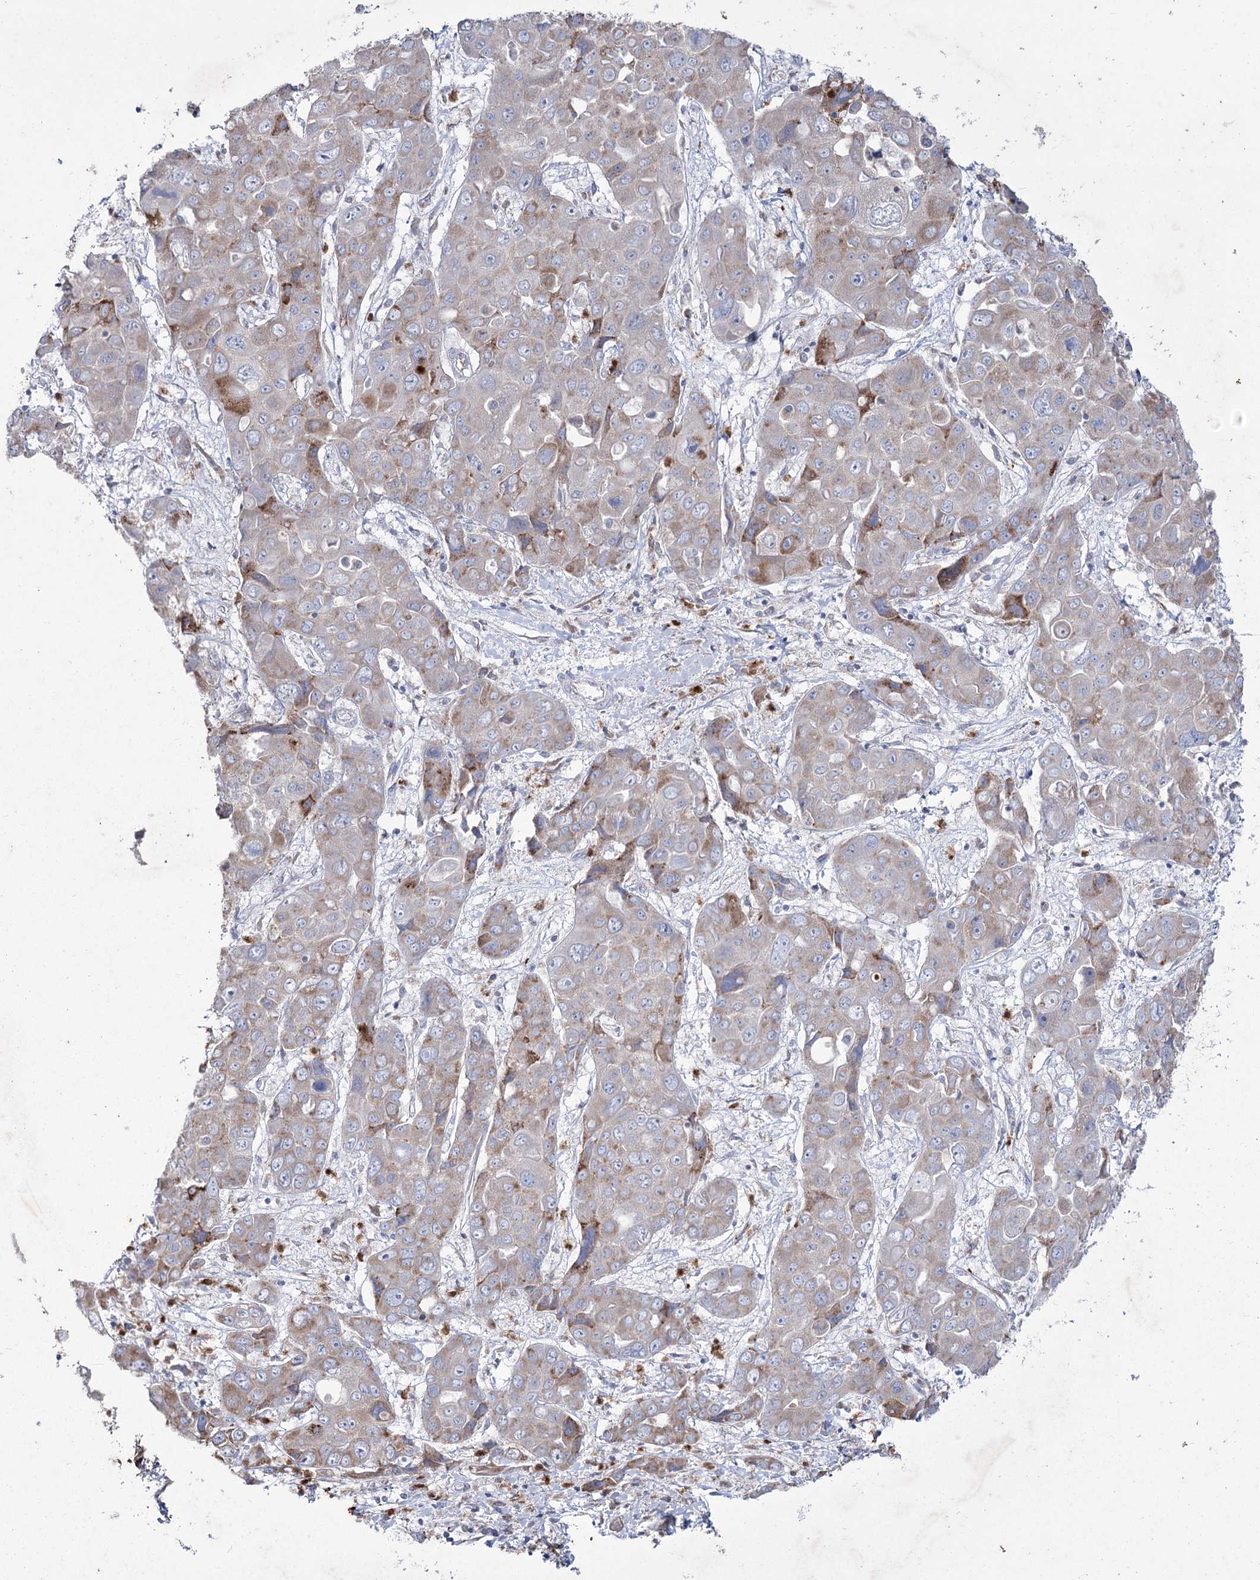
{"staining": {"intensity": "moderate", "quantity": "<25%", "location": "cytoplasmic/membranous"}, "tissue": "liver cancer", "cell_type": "Tumor cells", "image_type": "cancer", "snomed": [{"axis": "morphology", "description": "Cholangiocarcinoma"}, {"axis": "topography", "description": "Liver"}], "caption": "Moderate cytoplasmic/membranous staining is seen in approximately <25% of tumor cells in liver cancer.", "gene": "NIPAL4", "patient": {"sex": "male", "age": 67}}